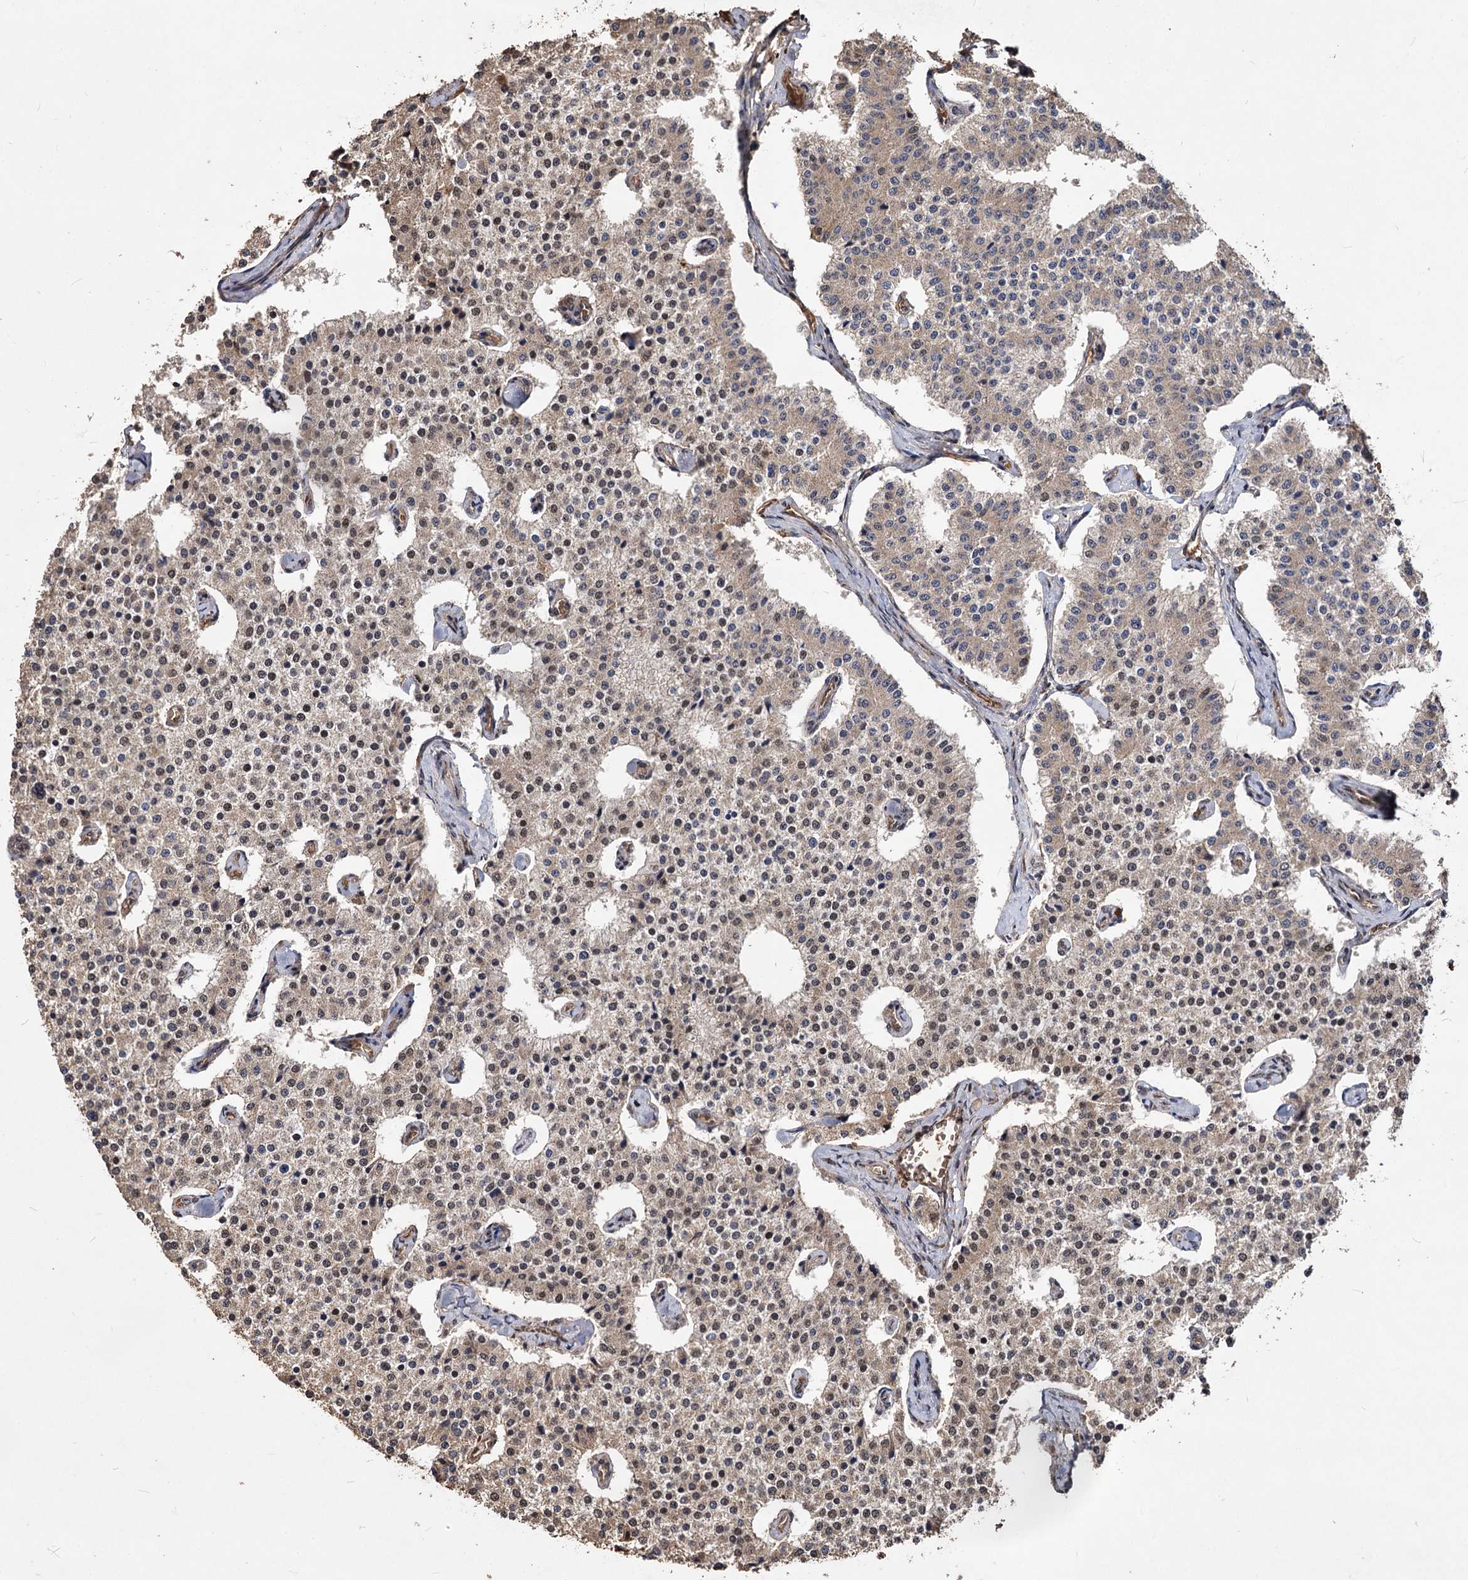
{"staining": {"intensity": "weak", "quantity": ">75%", "location": "cytoplasmic/membranous"}, "tissue": "carcinoid", "cell_type": "Tumor cells", "image_type": "cancer", "snomed": [{"axis": "morphology", "description": "Carcinoid, malignant, NOS"}, {"axis": "topography", "description": "Colon"}], "caption": "High-magnification brightfield microscopy of carcinoid stained with DAB (brown) and counterstained with hematoxylin (blue). tumor cells exhibit weak cytoplasmic/membranous positivity is identified in about>75% of cells.", "gene": "VPS51", "patient": {"sex": "female", "age": 52}}